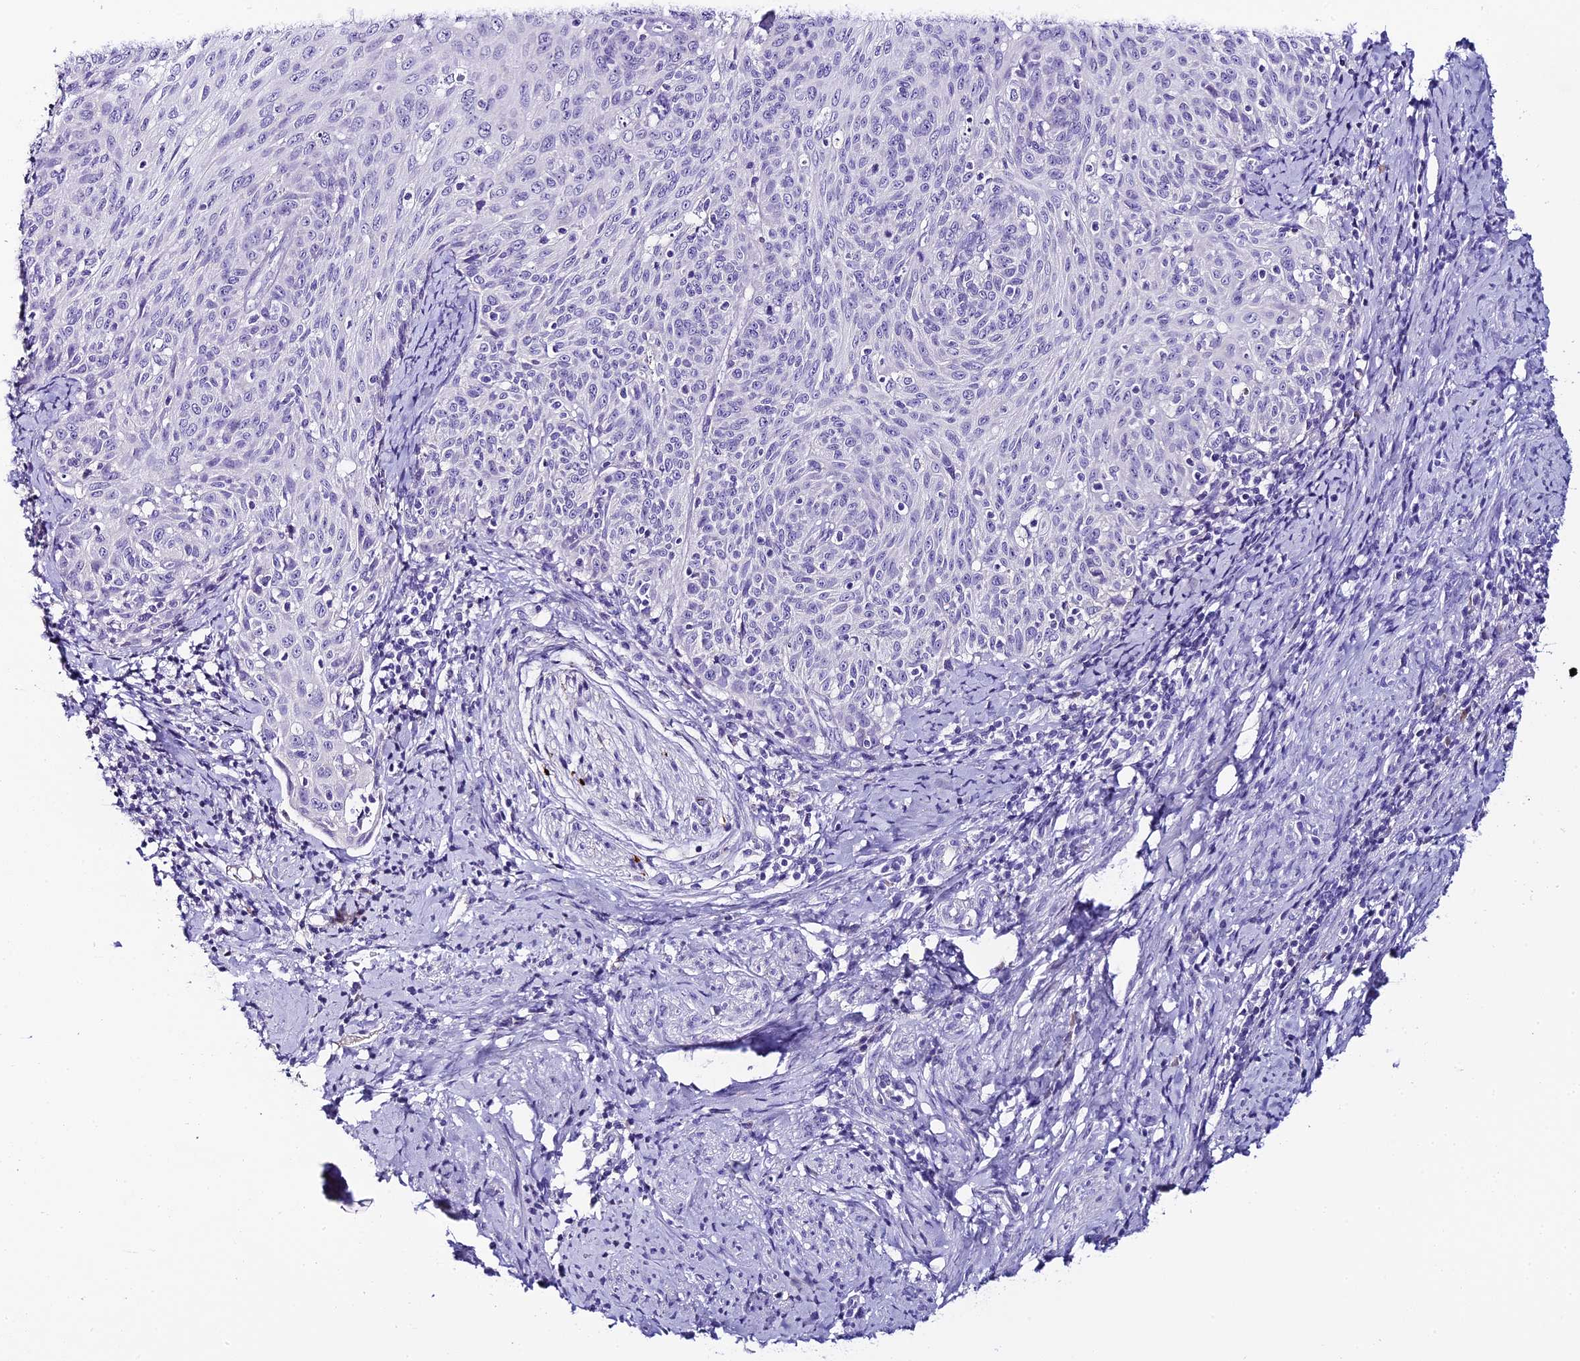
{"staining": {"intensity": "negative", "quantity": "none", "location": "none"}, "tissue": "cervical cancer", "cell_type": "Tumor cells", "image_type": "cancer", "snomed": [{"axis": "morphology", "description": "Squamous cell carcinoma, NOS"}, {"axis": "topography", "description": "Cervix"}], "caption": "Tumor cells show no significant protein expression in cervical cancer.", "gene": "C12orf29", "patient": {"sex": "female", "age": 70}}